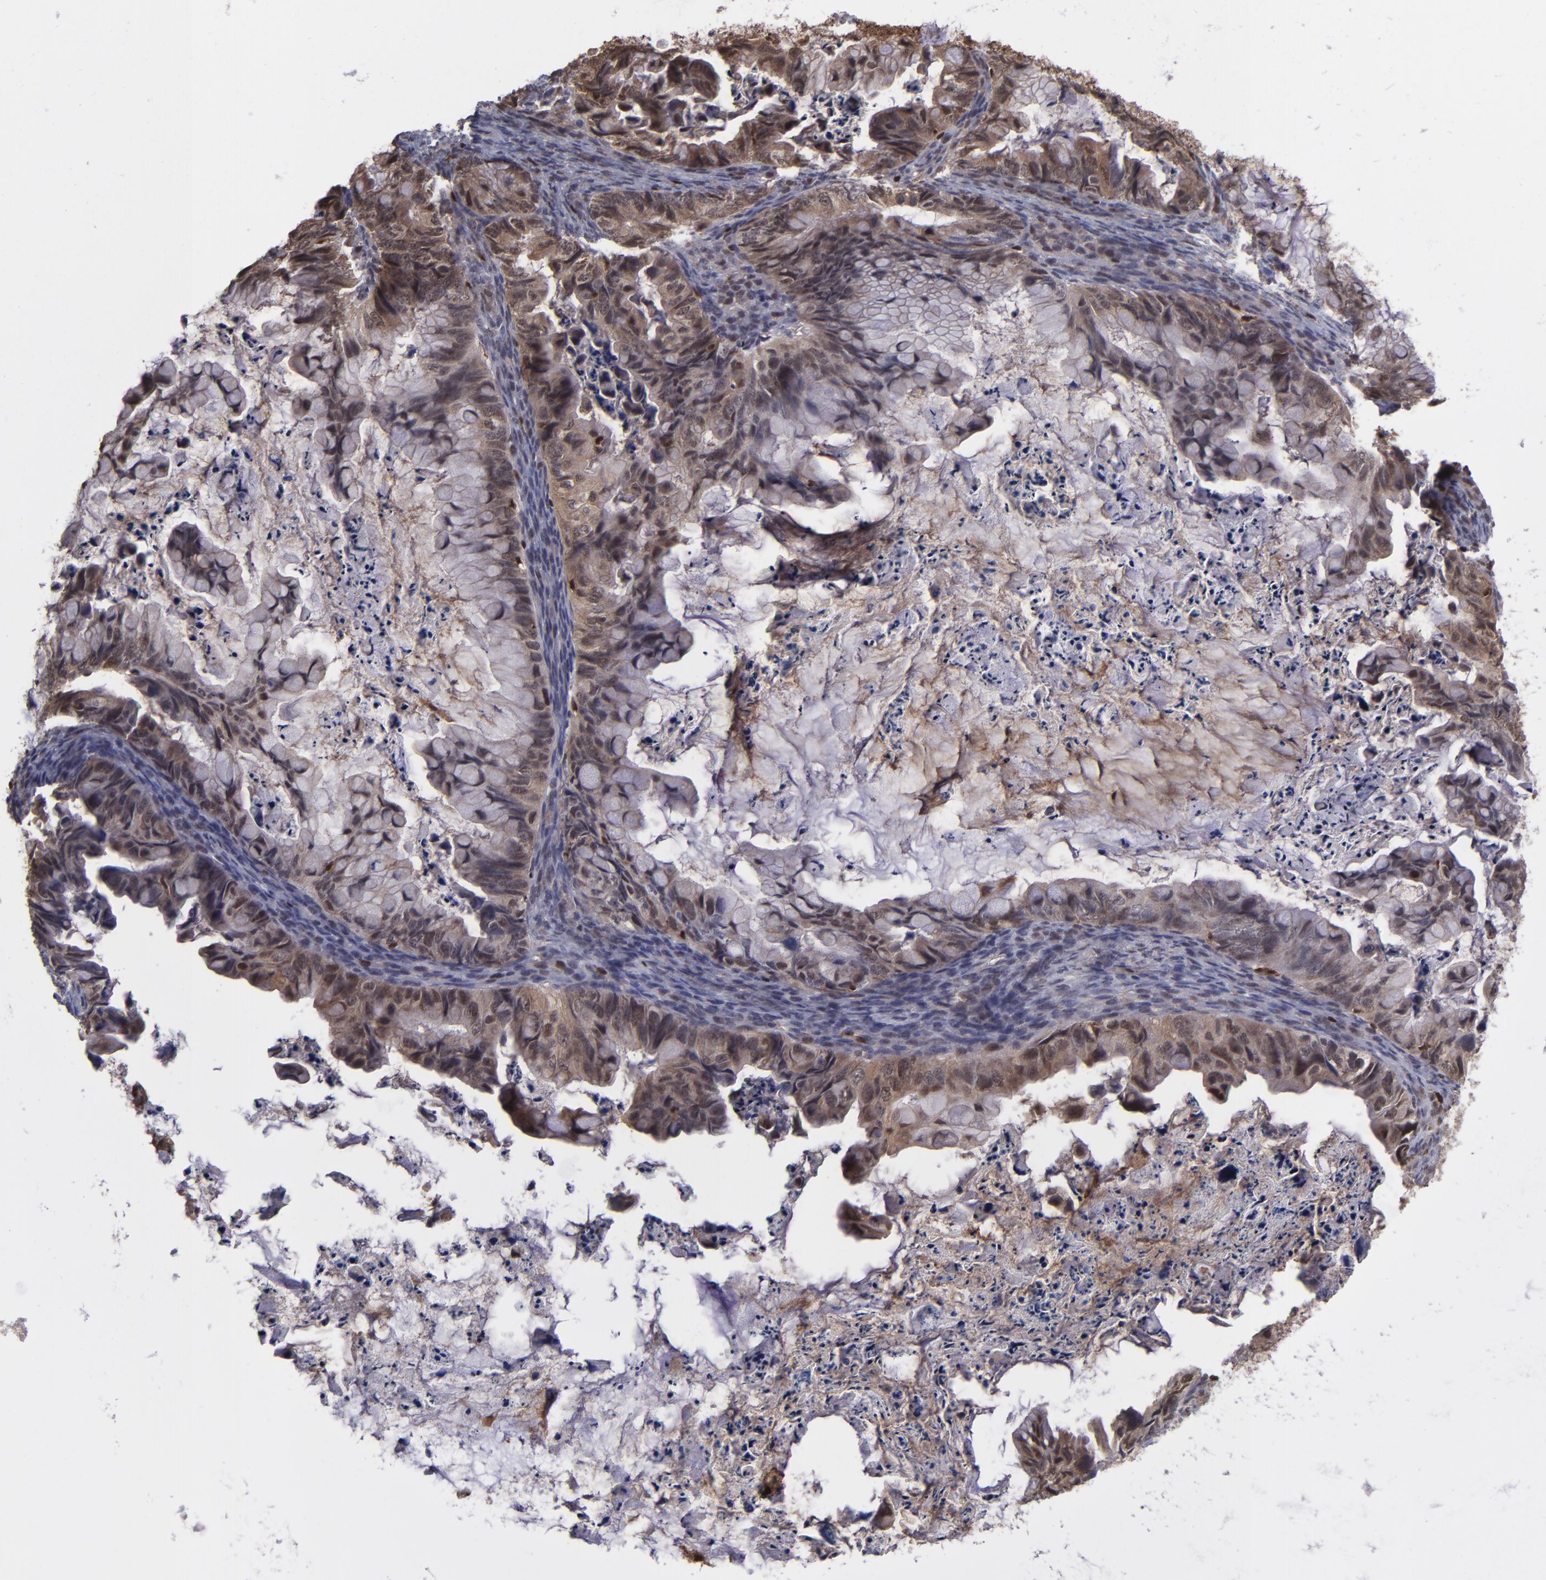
{"staining": {"intensity": "moderate", "quantity": ">75%", "location": "cytoplasmic/membranous,nuclear"}, "tissue": "ovarian cancer", "cell_type": "Tumor cells", "image_type": "cancer", "snomed": [{"axis": "morphology", "description": "Cystadenocarcinoma, mucinous, NOS"}, {"axis": "topography", "description": "Ovary"}], "caption": "Immunohistochemistry staining of ovarian cancer (mucinous cystadenocarcinoma), which reveals medium levels of moderate cytoplasmic/membranous and nuclear positivity in approximately >75% of tumor cells indicating moderate cytoplasmic/membranous and nuclear protein expression. The staining was performed using DAB (brown) for protein detection and nuclei were counterstained in hematoxylin (blue).", "gene": "GRB2", "patient": {"sex": "female", "age": 36}}